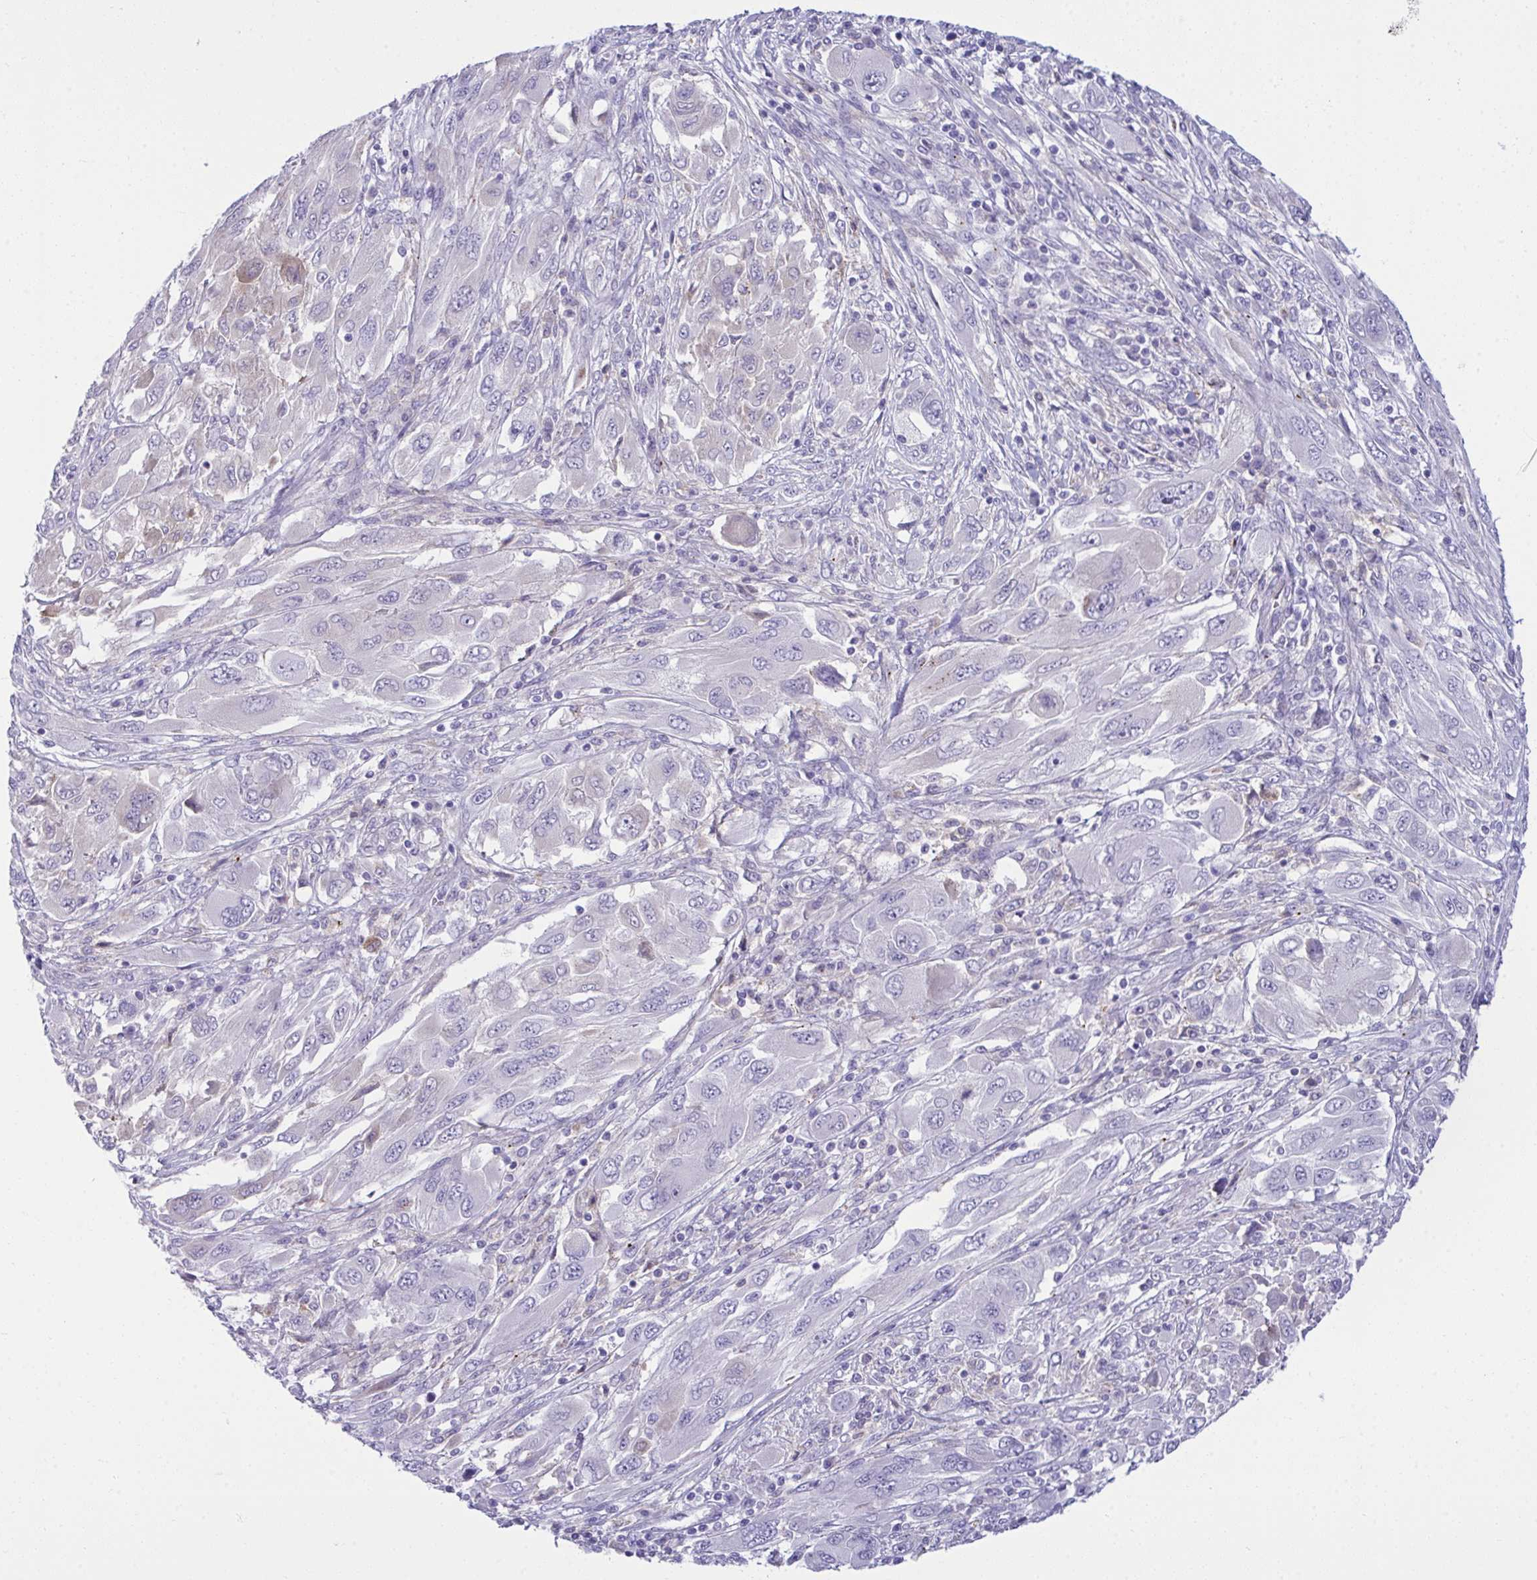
{"staining": {"intensity": "negative", "quantity": "none", "location": "none"}, "tissue": "melanoma", "cell_type": "Tumor cells", "image_type": "cancer", "snomed": [{"axis": "morphology", "description": "Malignant melanoma, NOS"}, {"axis": "topography", "description": "Skin"}], "caption": "Tumor cells show no significant protein staining in melanoma. (DAB (3,3'-diaminobenzidine) immunohistochemistry (IHC) with hematoxylin counter stain).", "gene": "RGPD5", "patient": {"sex": "female", "age": 91}}